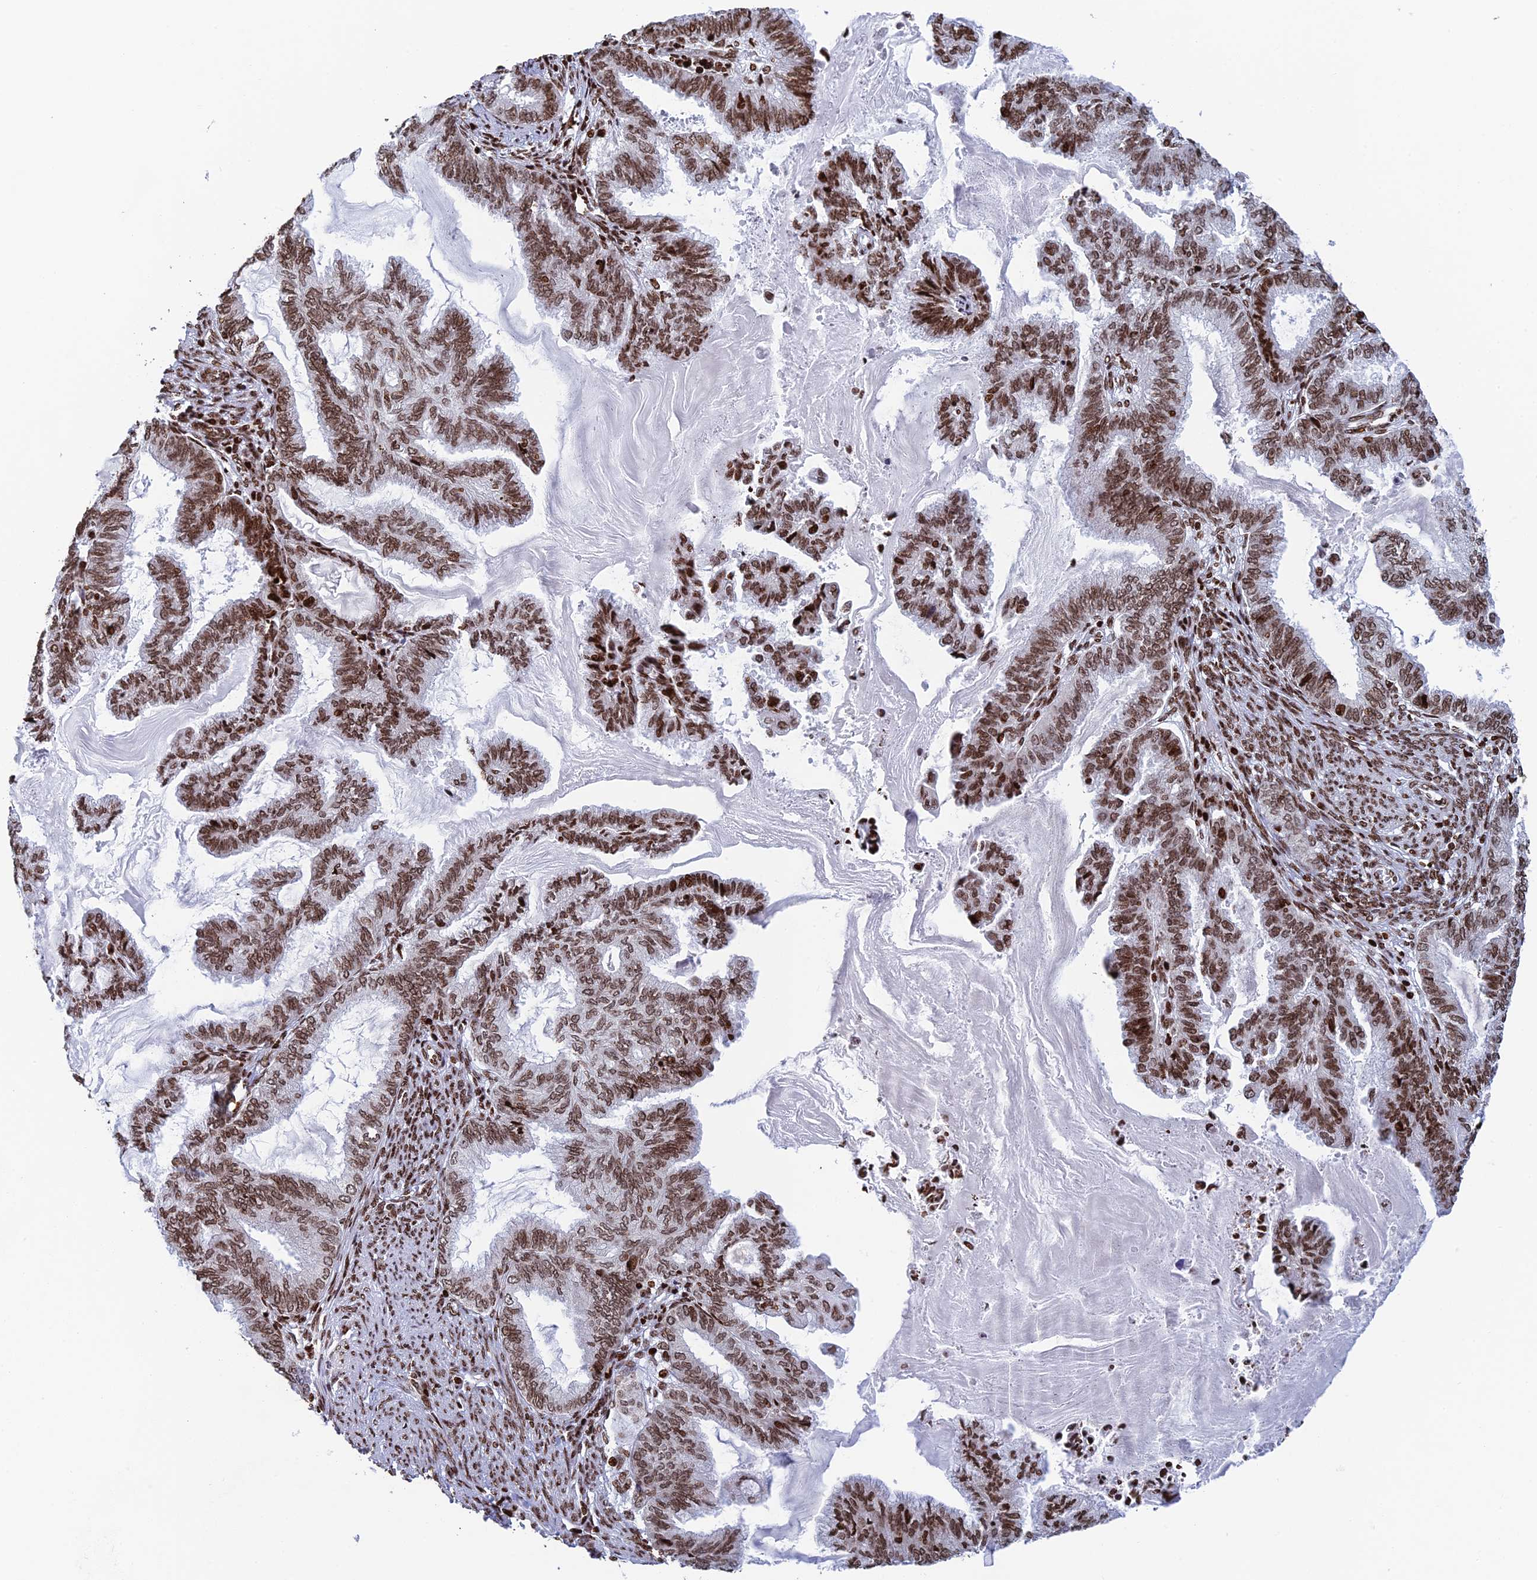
{"staining": {"intensity": "moderate", "quantity": ">75%", "location": "nuclear"}, "tissue": "endometrial cancer", "cell_type": "Tumor cells", "image_type": "cancer", "snomed": [{"axis": "morphology", "description": "Adenocarcinoma, NOS"}, {"axis": "topography", "description": "Endometrium"}], "caption": "Immunohistochemistry histopathology image of neoplastic tissue: endometrial cancer (adenocarcinoma) stained using immunohistochemistry exhibits medium levels of moderate protein expression localized specifically in the nuclear of tumor cells, appearing as a nuclear brown color.", "gene": "RPAP1", "patient": {"sex": "female", "age": 86}}